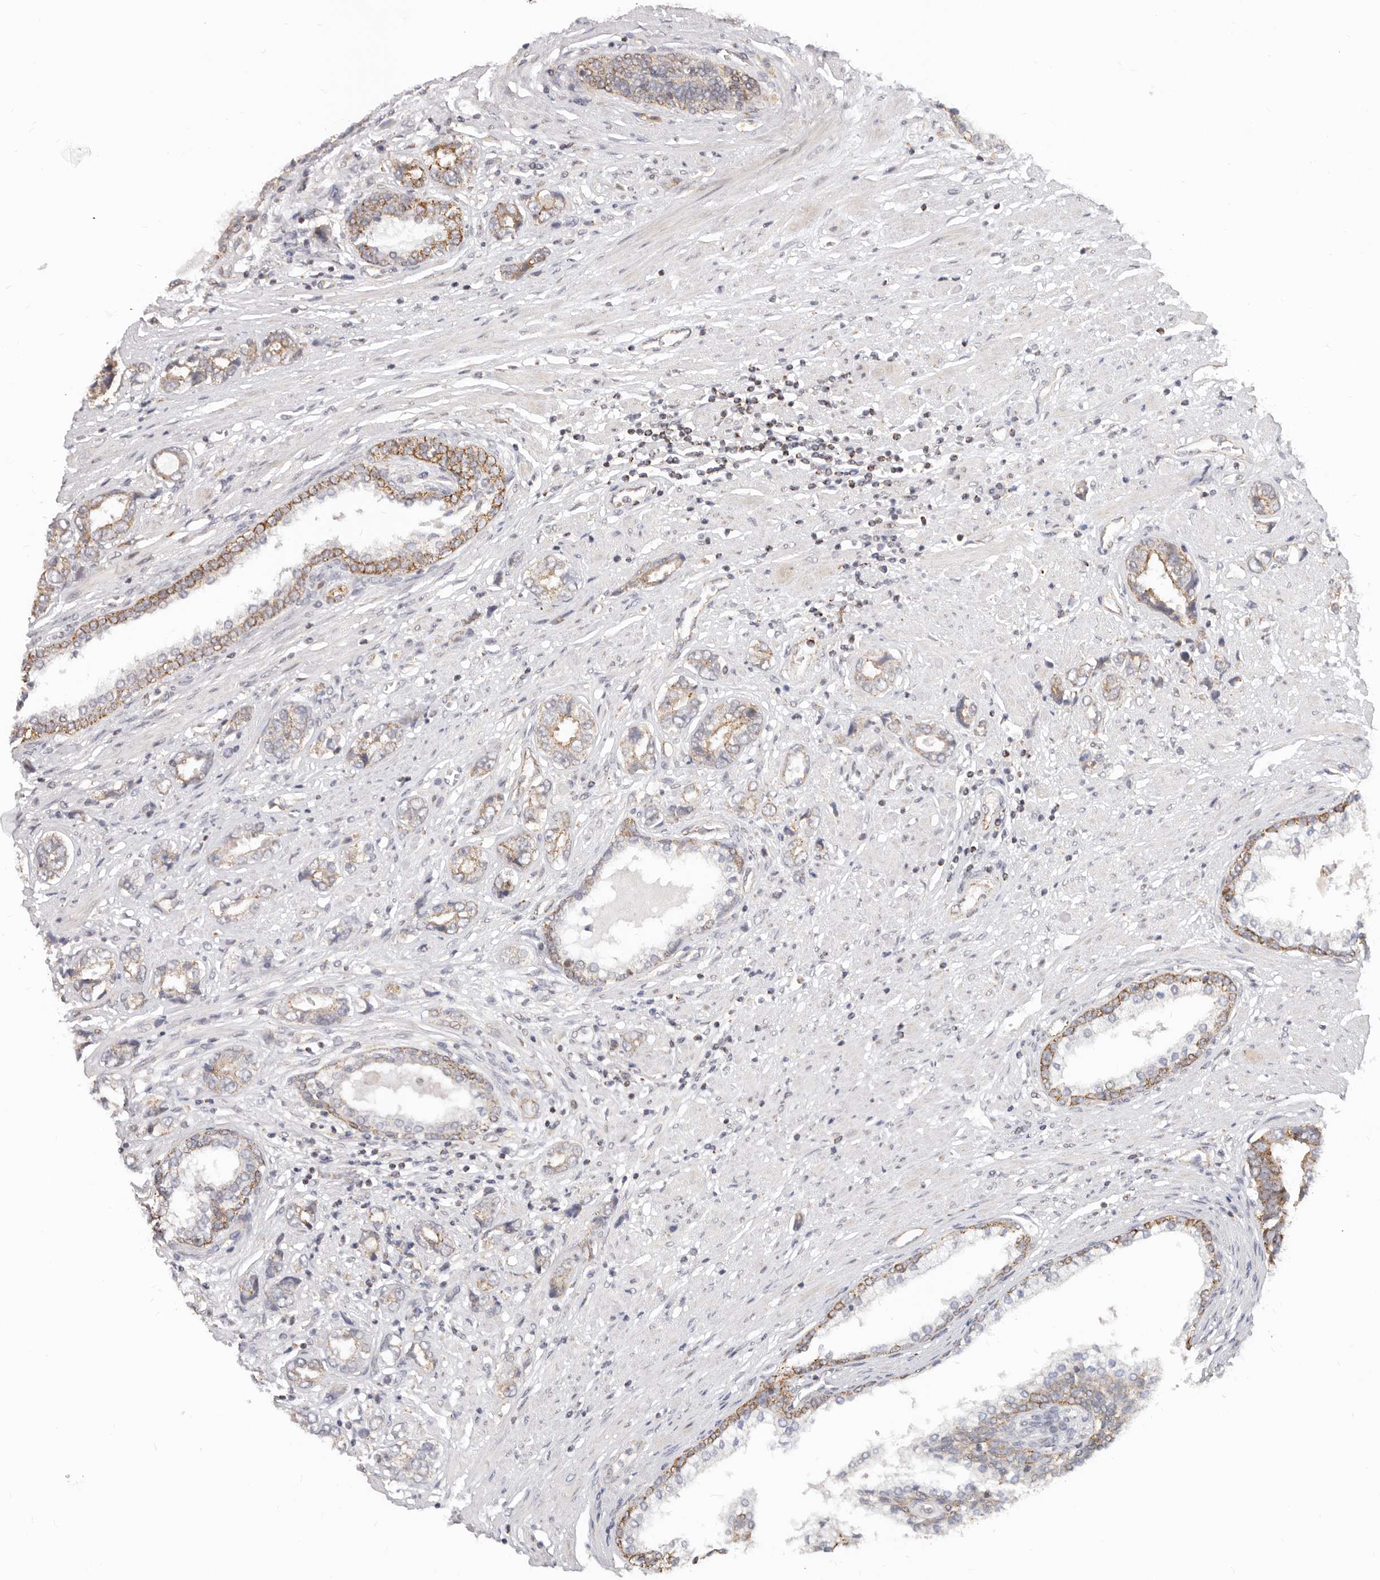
{"staining": {"intensity": "moderate", "quantity": "<25%", "location": "cytoplasmic/membranous"}, "tissue": "prostate cancer", "cell_type": "Tumor cells", "image_type": "cancer", "snomed": [{"axis": "morphology", "description": "Adenocarcinoma, High grade"}, {"axis": "topography", "description": "Prostate"}], "caption": "High-magnification brightfield microscopy of prostate cancer stained with DAB (brown) and counterstained with hematoxylin (blue). tumor cells exhibit moderate cytoplasmic/membranous expression is appreciated in about<25% of cells. (Brightfield microscopy of DAB IHC at high magnification).", "gene": "USP49", "patient": {"sex": "male", "age": 61}}